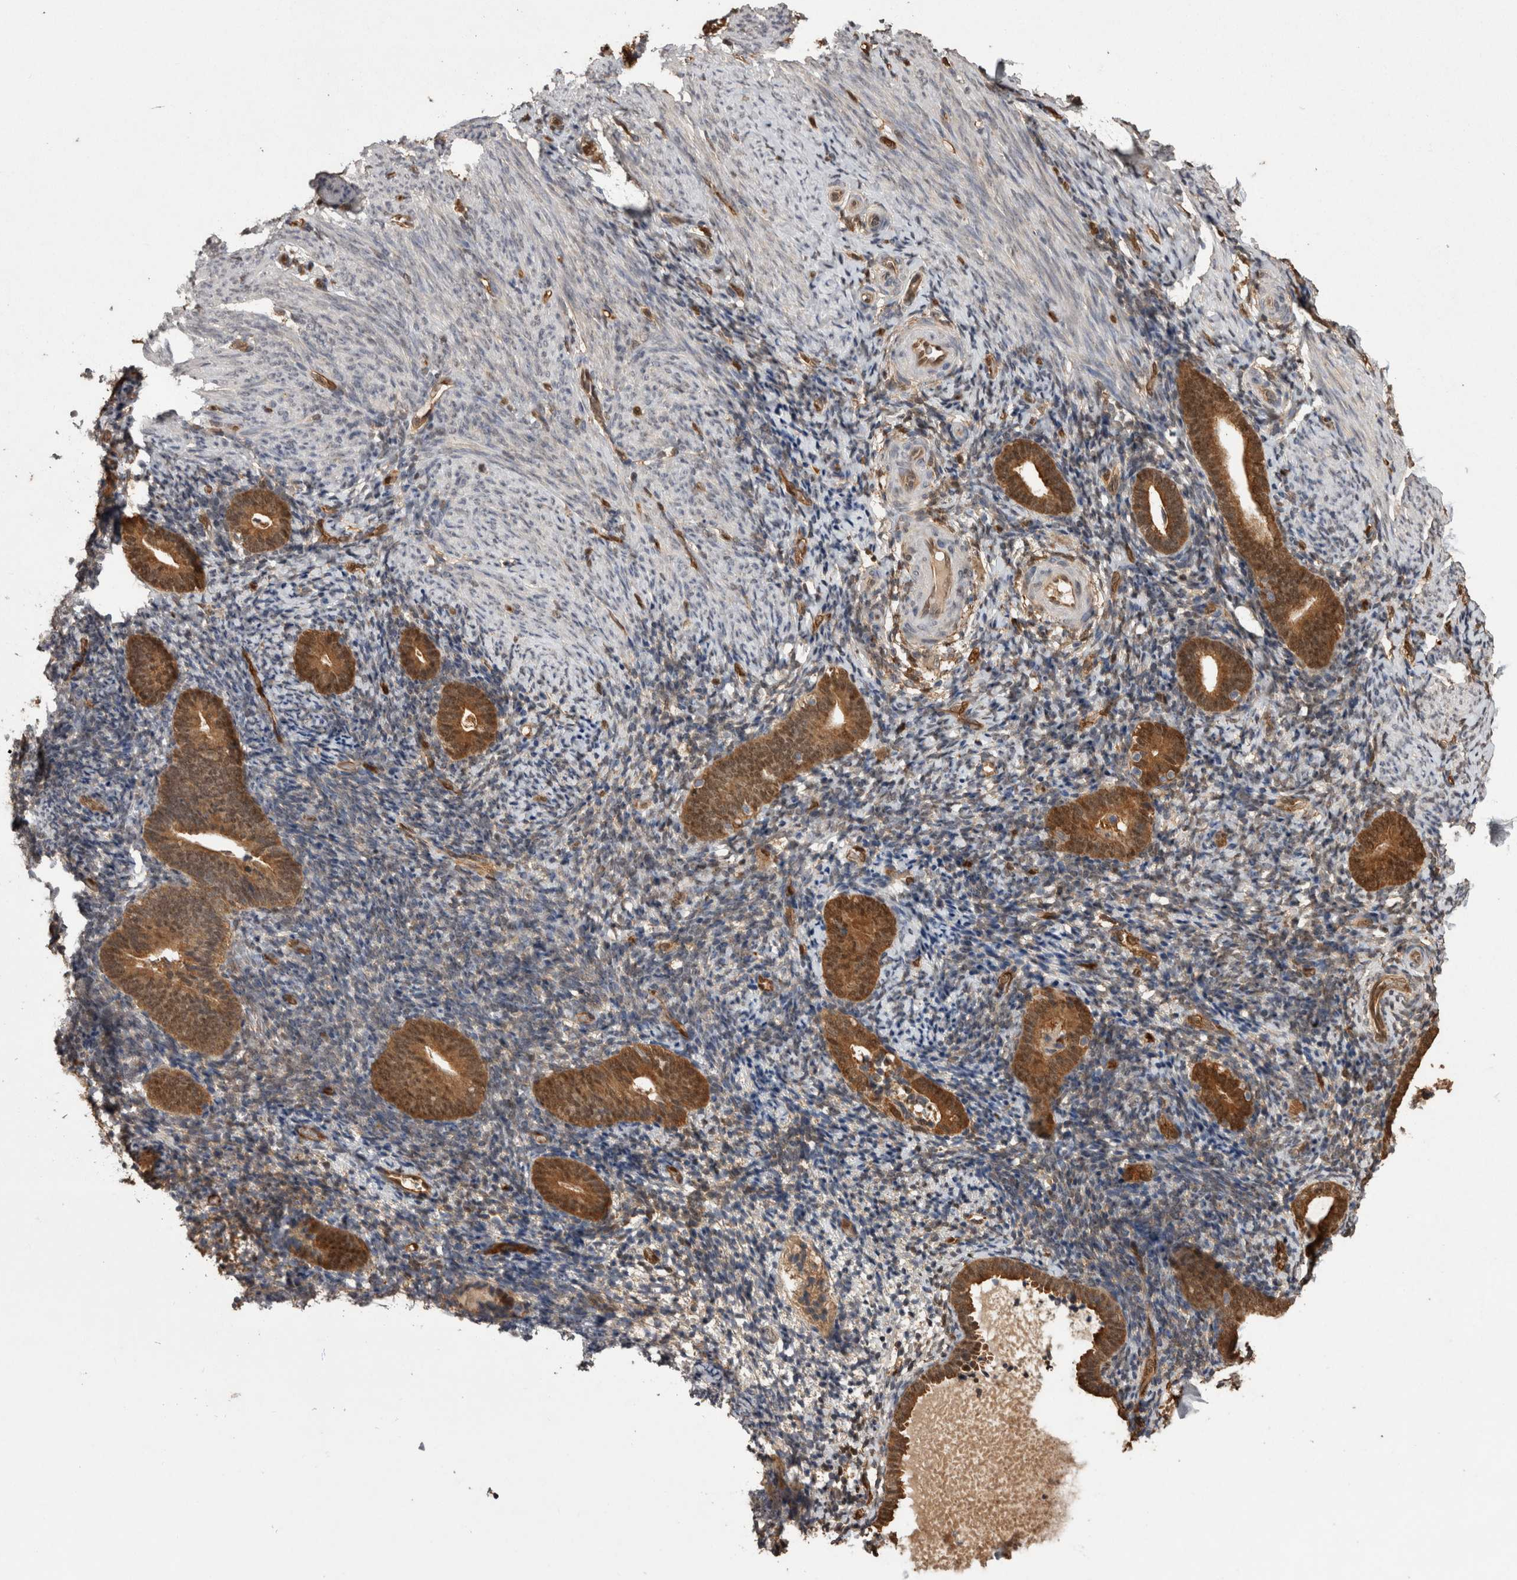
{"staining": {"intensity": "negative", "quantity": "none", "location": "none"}, "tissue": "endometrium", "cell_type": "Cells in endometrial stroma", "image_type": "normal", "snomed": [{"axis": "morphology", "description": "Normal tissue, NOS"}, {"axis": "topography", "description": "Endometrium"}], "caption": "Human endometrium stained for a protein using immunohistochemistry (IHC) demonstrates no expression in cells in endometrial stroma.", "gene": "LXN", "patient": {"sex": "female", "age": 51}}